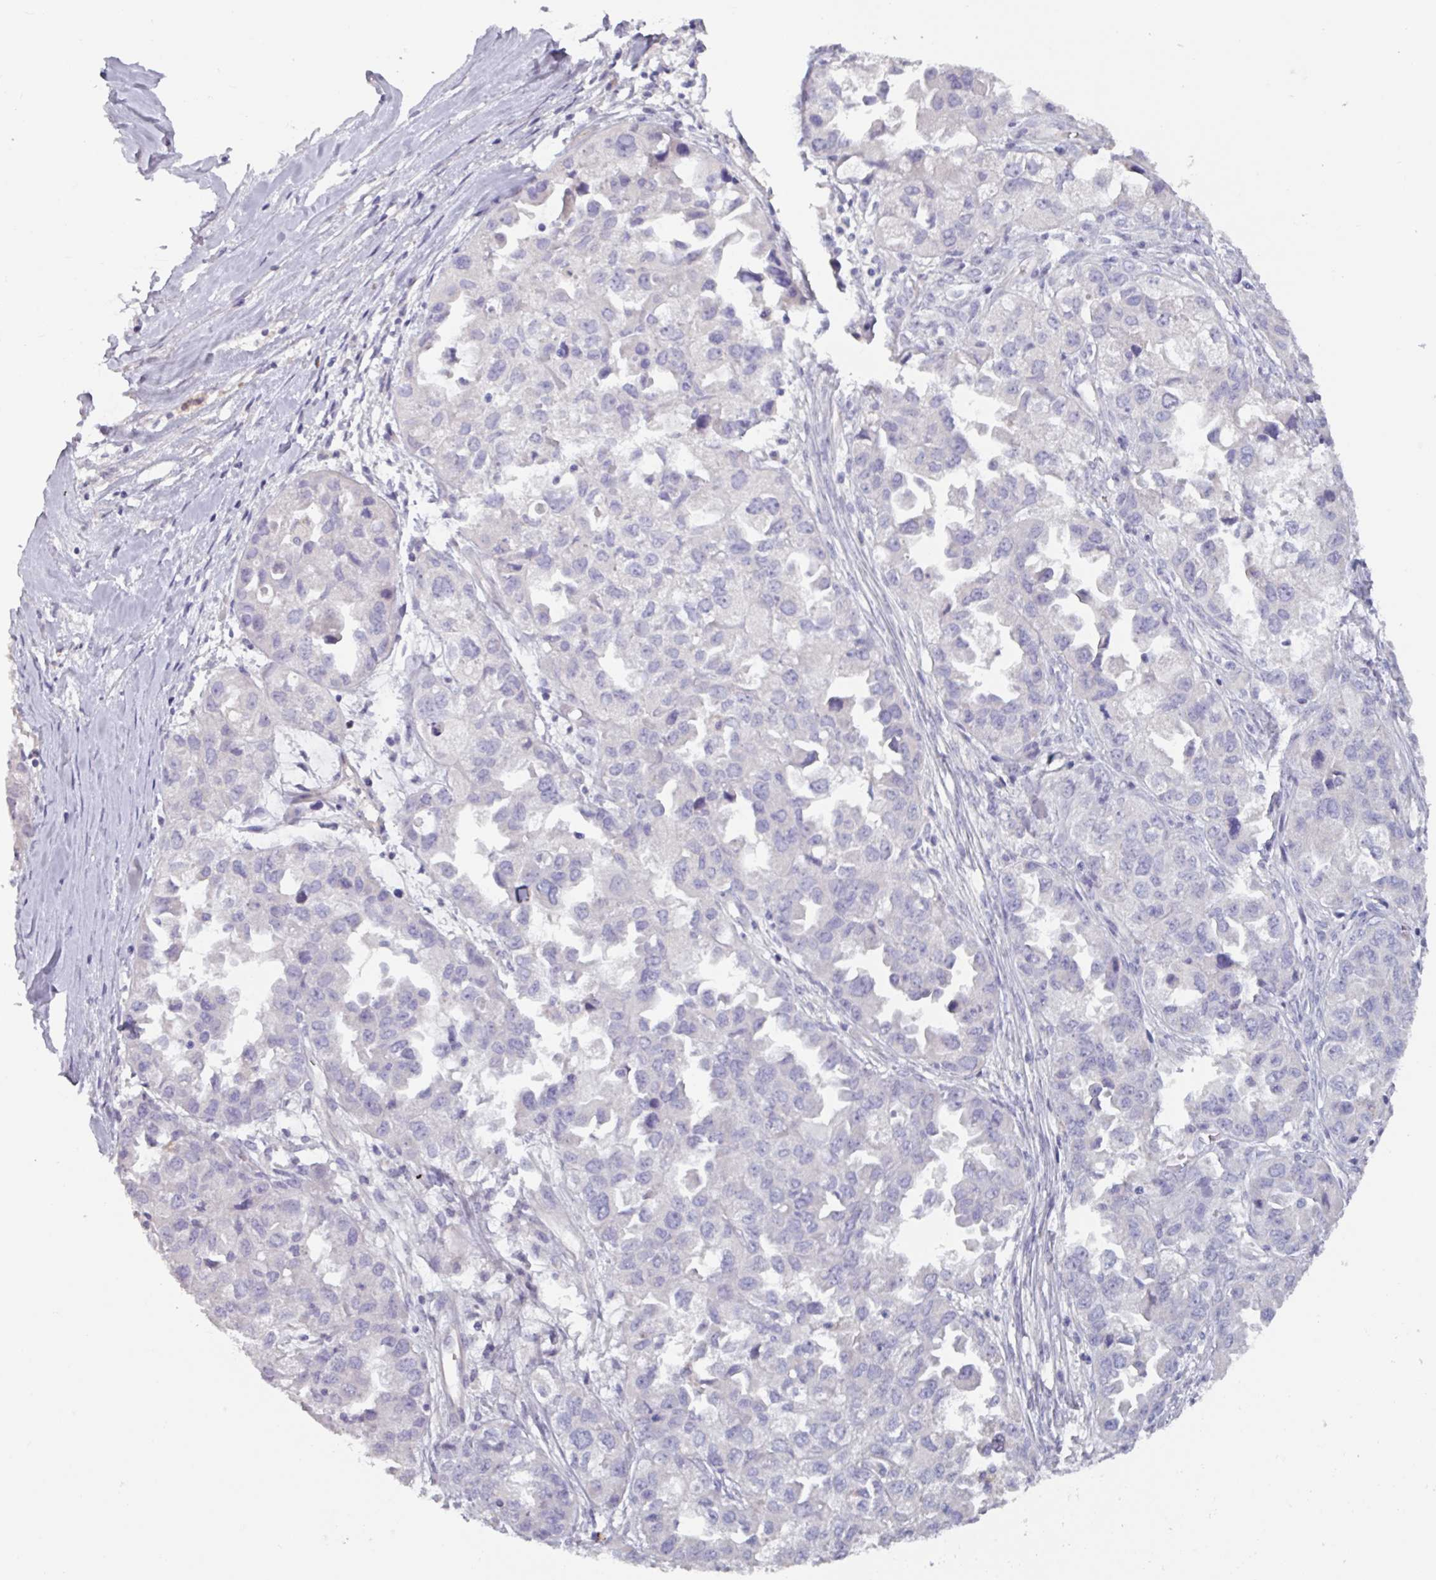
{"staining": {"intensity": "negative", "quantity": "none", "location": "none"}, "tissue": "ovarian cancer", "cell_type": "Tumor cells", "image_type": "cancer", "snomed": [{"axis": "morphology", "description": "Cystadenocarcinoma, serous, NOS"}, {"axis": "topography", "description": "Ovary"}], "caption": "Photomicrograph shows no significant protein expression in tumor cells of ovarian cancer (serous cystadenocarcinoma).", "gene": "OR2T10", "patient": {"sex": "female", "age": 84}}